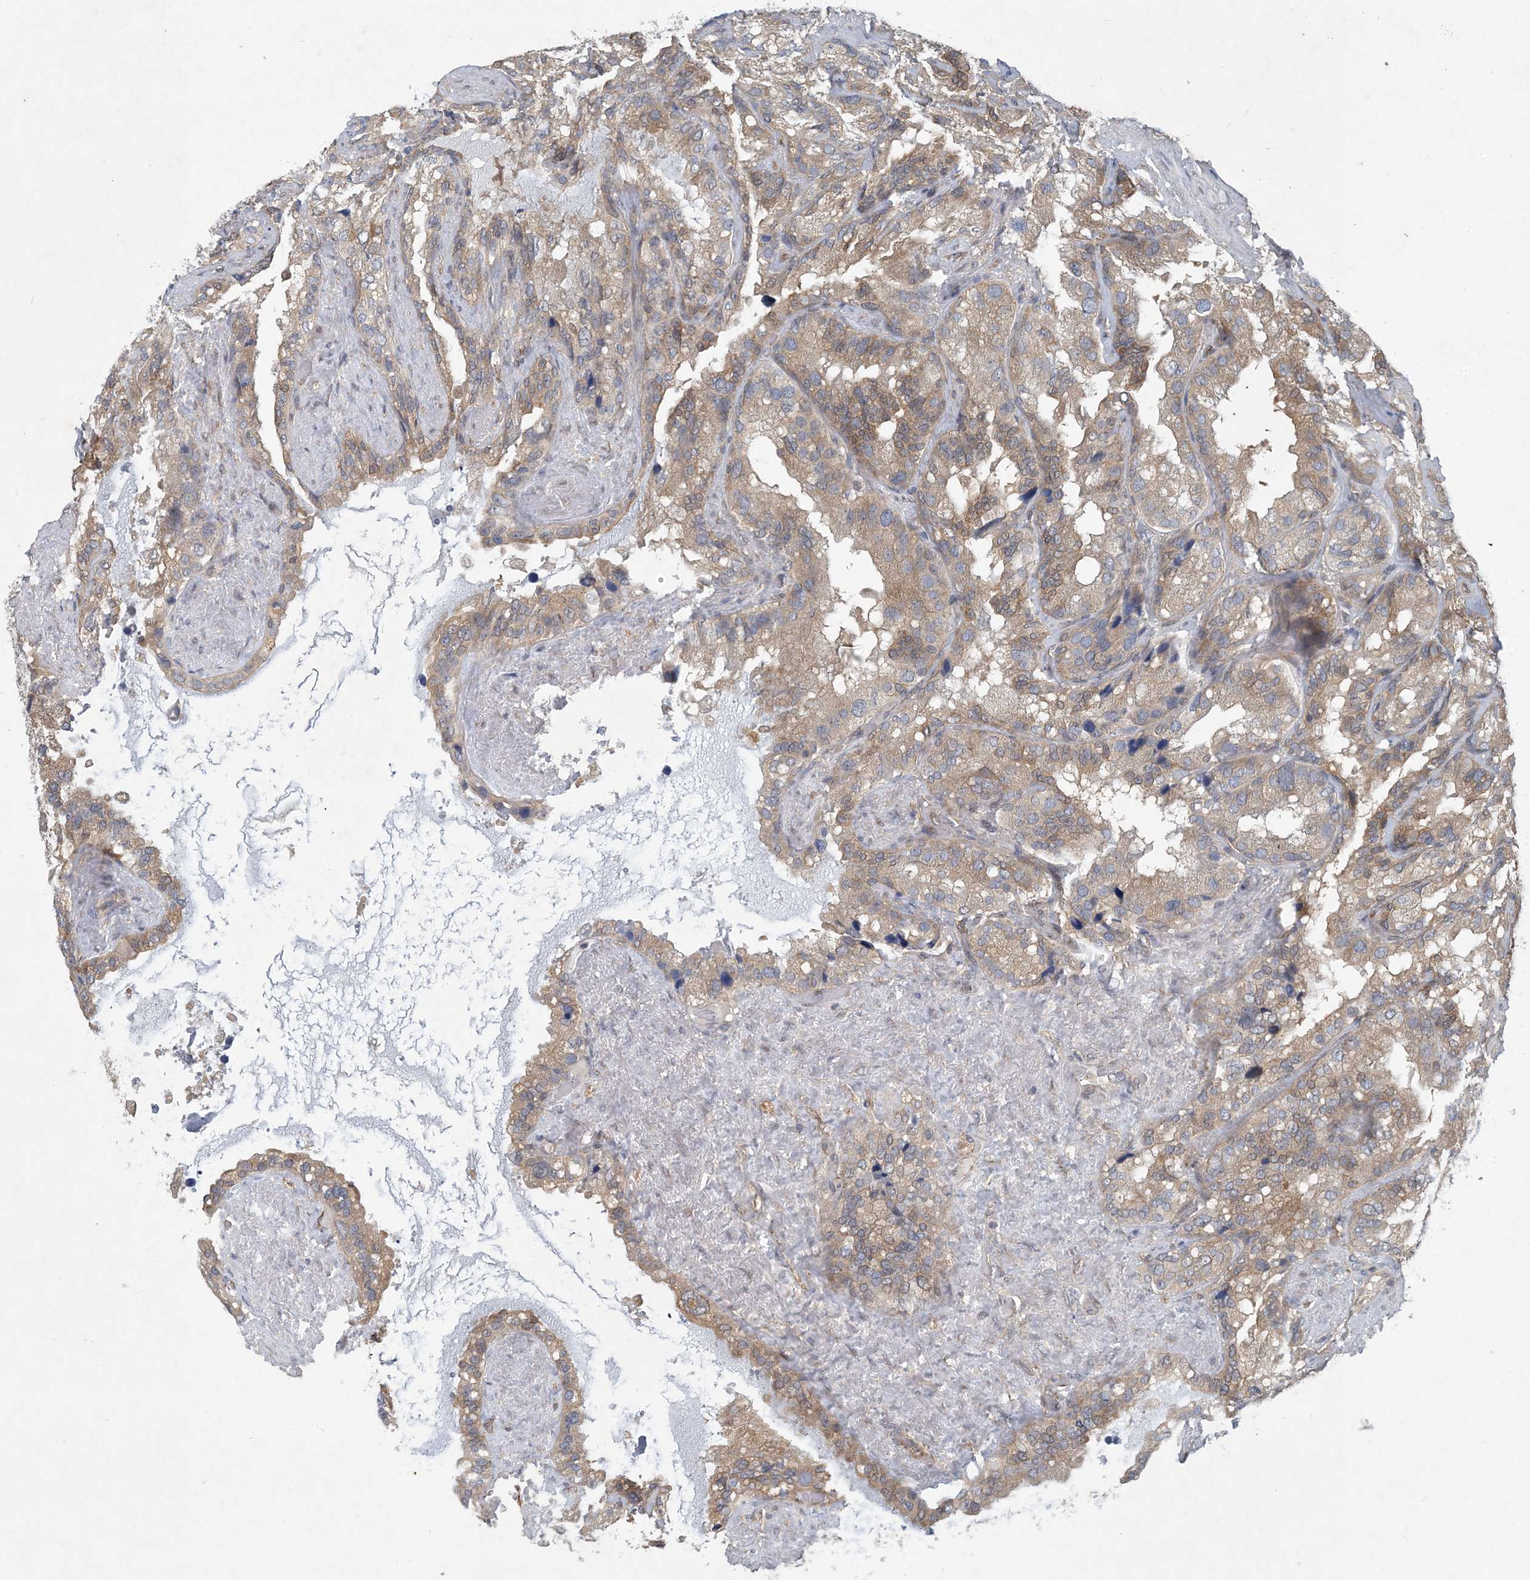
{"staining": {"intensity": "moderate", "quantity": "25%-75%", "location": "cytoplasmic/membranous"}, "tissue": "seminal vesicle", "cell_type": "Glandular cells", "image_type": "normal", "snomed": [{"axis": "morphology", "description": "Normal tissue, NOS"}, {"axis": "topography", "description": "Prostate"}, {"axis": "topography", "description": "Seminal veicle"}], "caption": "This is a histology image of immunohistochemistry staining of unremarkable seminal vesicle, which shows moderate expression in the cytoplasmic/membranous of glandular cells.", "gene": "HIKESHI", "patient": {"sex": "male", "age": 68}}